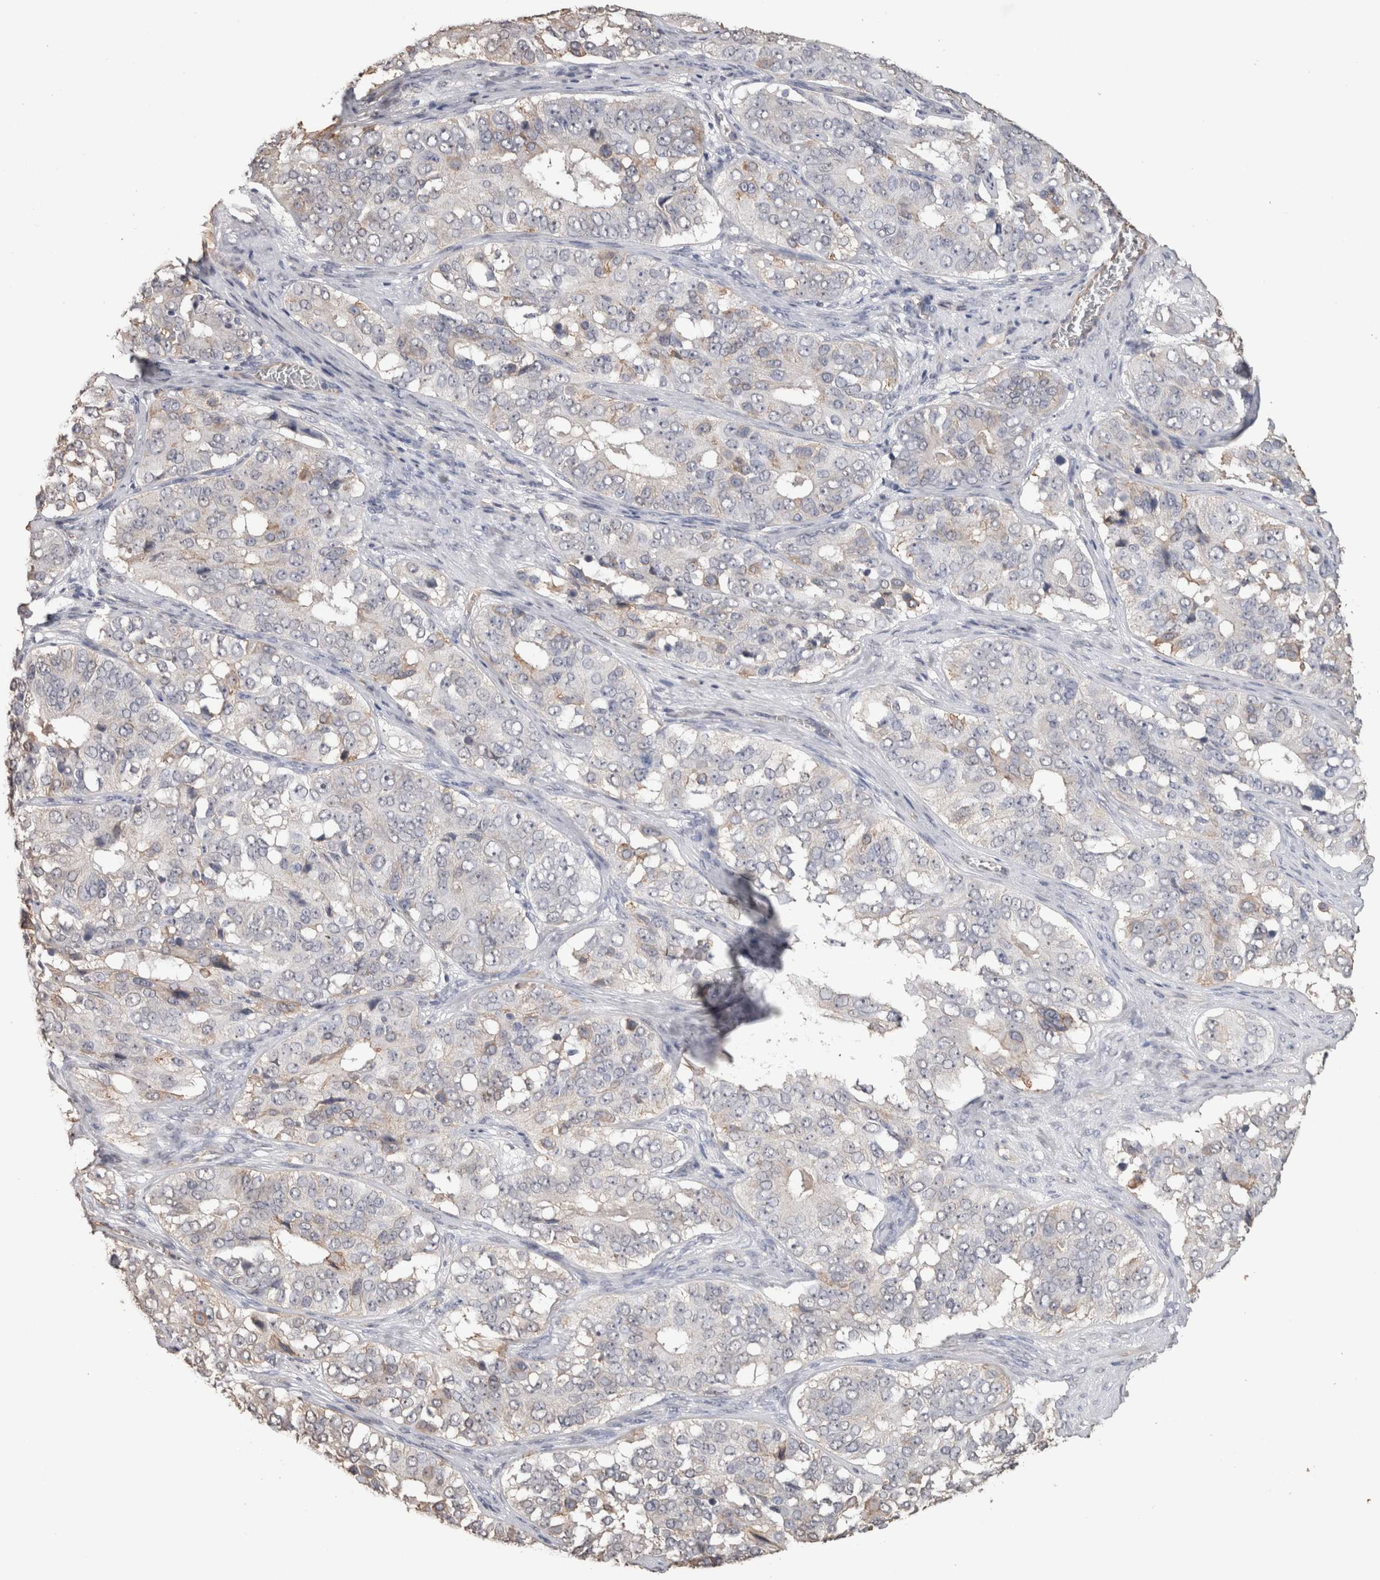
{"staining": {"intensity": "negative", "quantity": "none", "location": "none"}, "tissue": "ovarian cancer", "cell_type": "Tumor cells", "image_type": "cancer", "snomed": [{"axis": "morphology", "description": "Carcinoma, endometroid"}, {"axis": "topography", "description": "Ovary"}], "caption": "This is an IHC image of ovarian endometroid carcinoma. There is no expression in tumor cells.", "gene": "S100A10", "patient": {"sex": "female", "age": 51}}